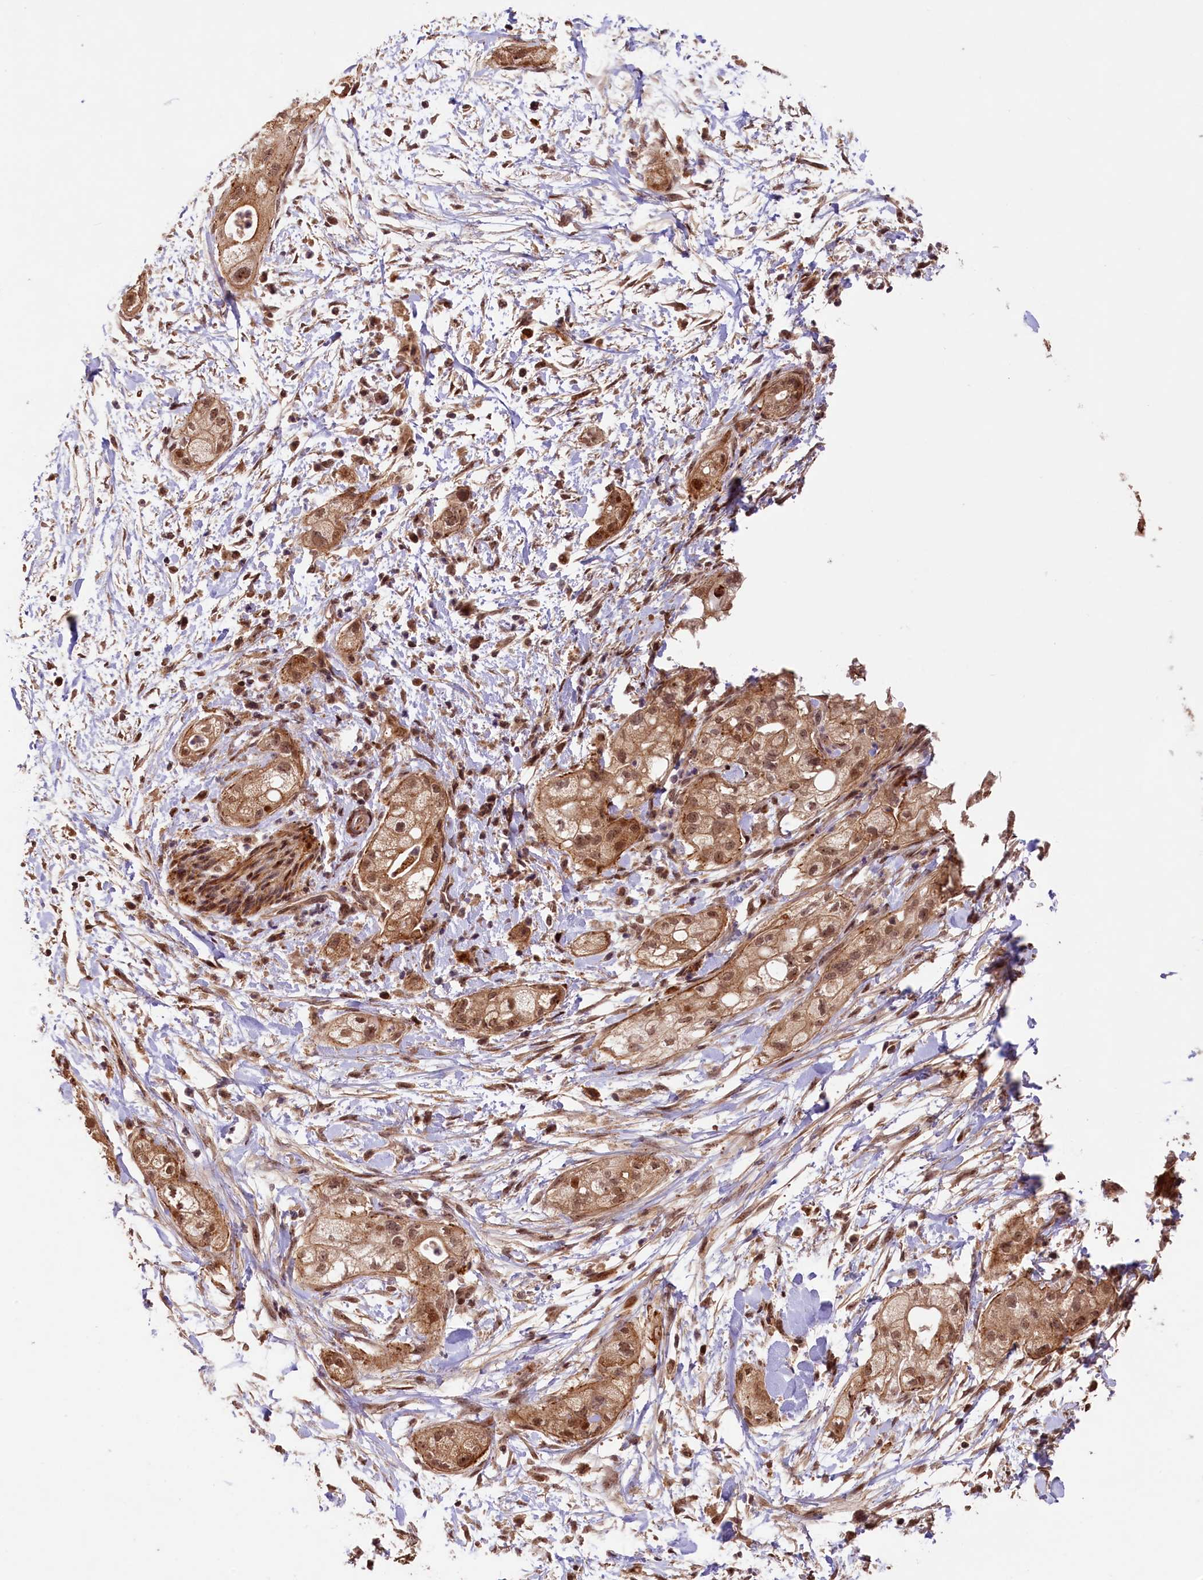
{"staining": {"intensity": "moderate", "quantity": ">75%", "location": "cytoplasmic/membranous,nuclear"}, "tissue": "pancreatic cancer", "cell_type": "Tumor cells", "image_type": "cancer", "snomed": [{"axis": "morphology", "description": "Adenocarcinoma, NOS"}, {"axis": "topography", "description": "Pancreas"}], "caption": "DAB immunohistochemical staining of pancreatic cancer (adenocarcinoma) displays moderate cytoplasmic/membranous and nuclear protein staining in approximately >75% of tumor cells.", "gene": "SHPRH", "patient": {"sex": "male", "age": 58}}